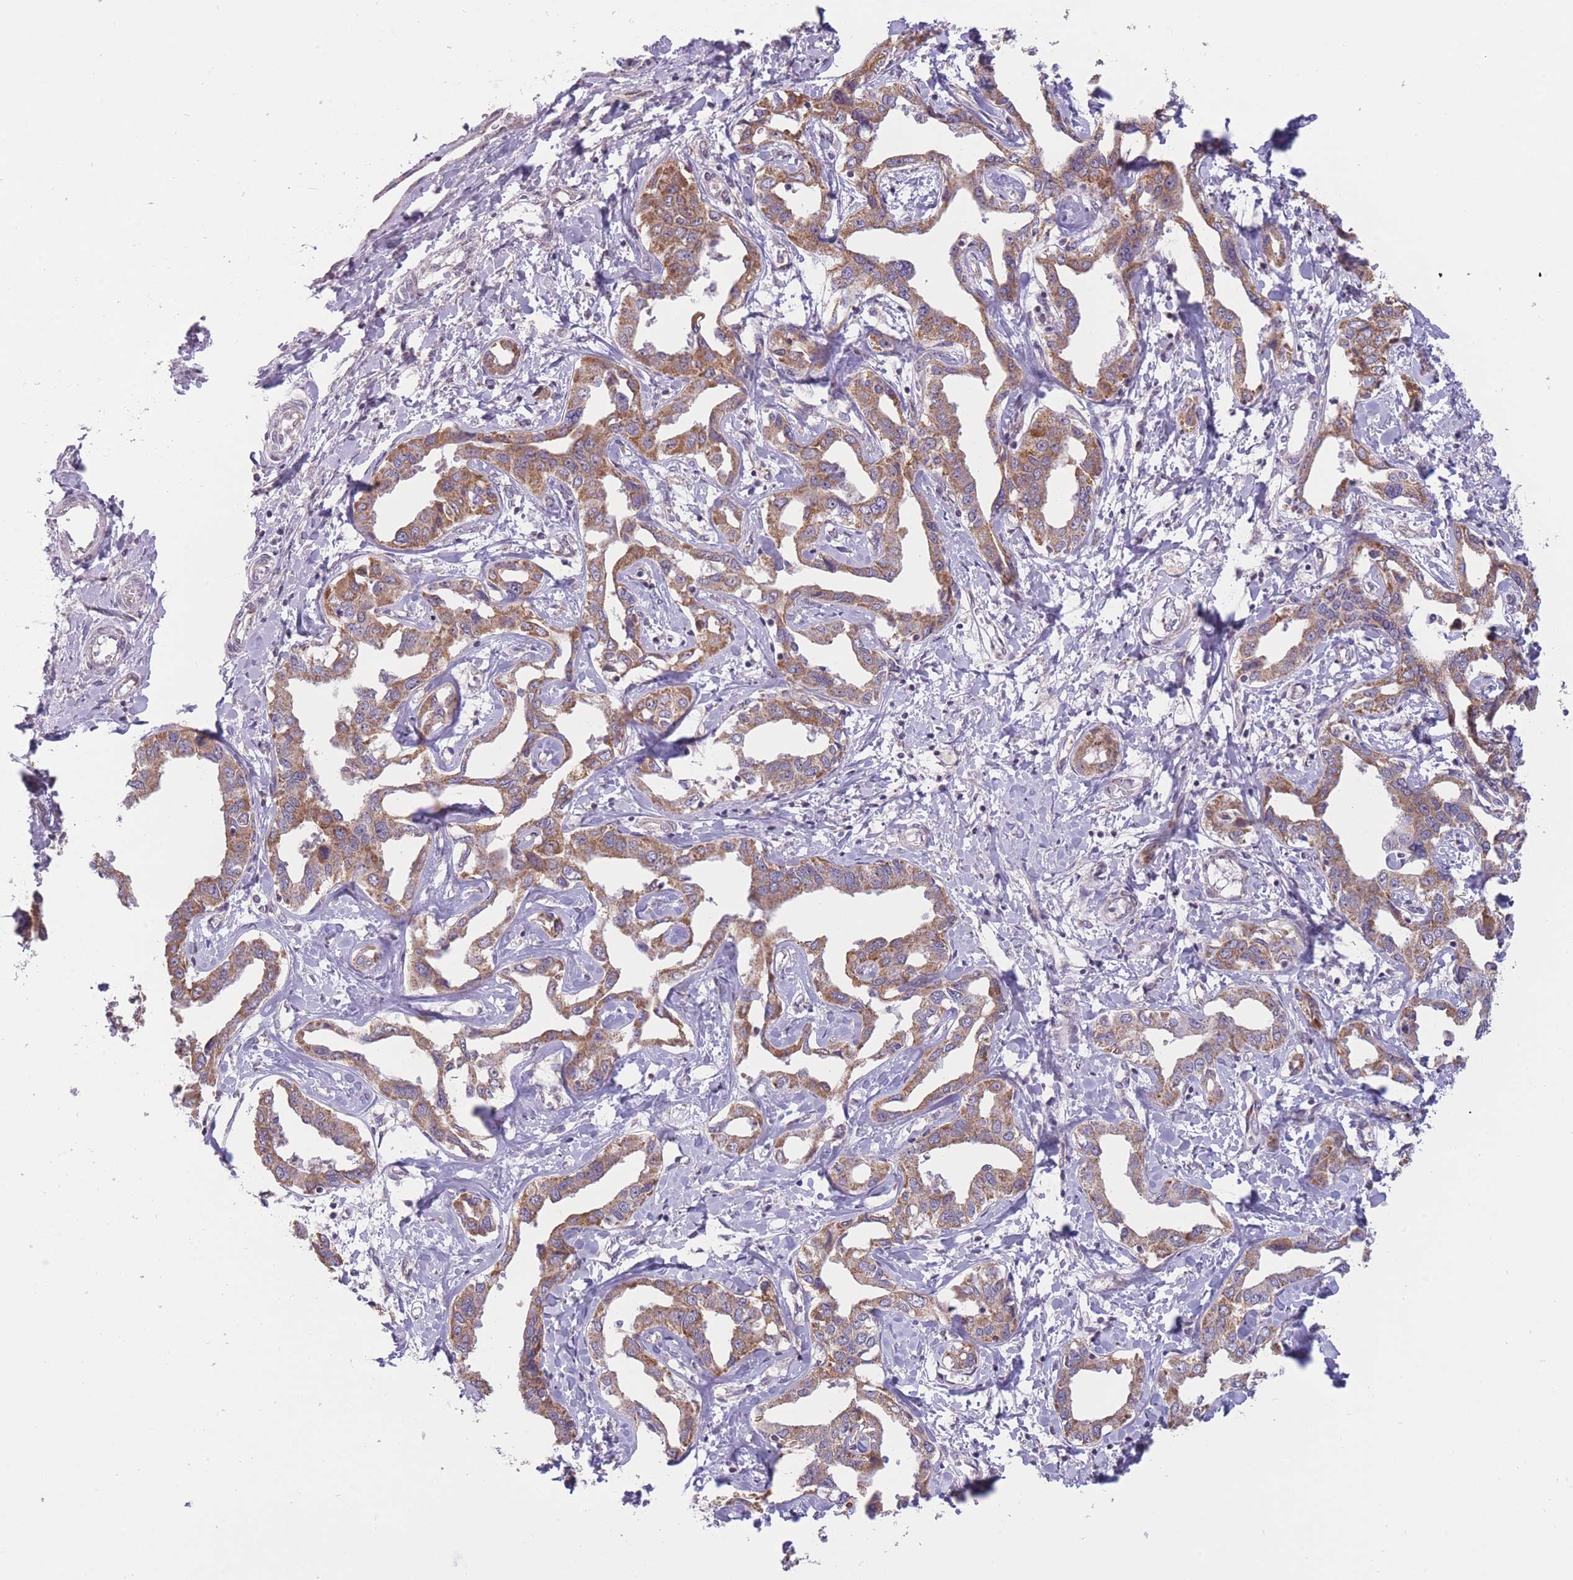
{"staining": {"intensity": "moderate", "quantity": ">75%", "location": "cytoplasmic/membranous"}, "tissue": "liver cancer", "cell_type": "Tumor cells", "image_type": "cancer", "snomed": [{"axis": "morphology", "description": "Cholangiocarcinoma"}, {"axis": "topography", "description": "Liver"}], "caption": "Tumor cells show moderate cytoplasmic/membranous staining in approximately >75% of cells in liver cholangiocarcinoma.", "gene": "MRPS18C", "patient": {"sex": "male", "age": 59}}